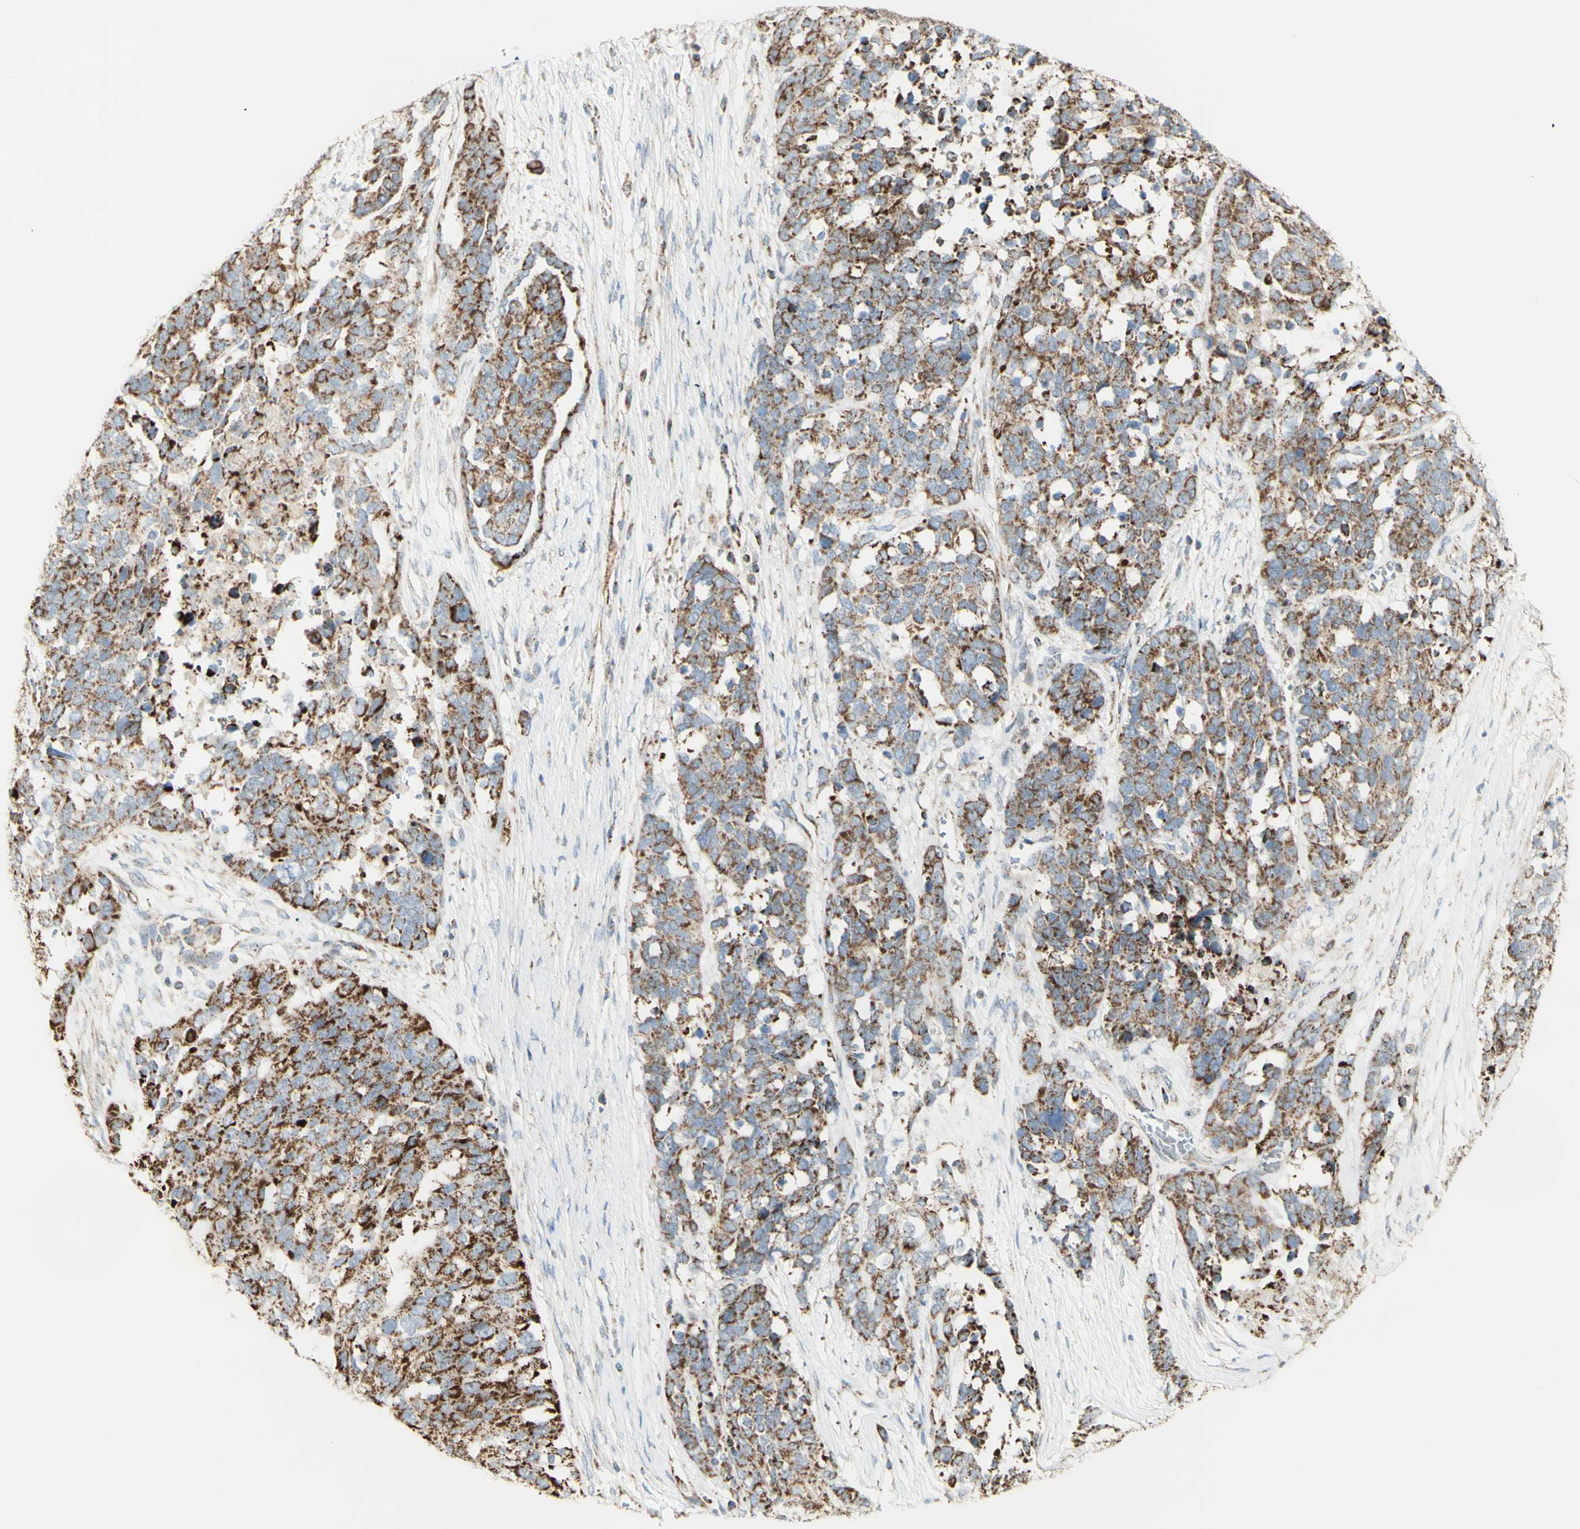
{"staining": {"intensity": "moderate", "quantity": ">75%", "location": "cytoplasmic/membranous"}, "tissue": "ovarian cancer", "cell_type": "Tumor cells", "image_type": "cancer", "snomed": [{"axis": "morphology", "description": "Cystadenocarcinoma, serous, NOS"}, {"axis": "topography", "description": "Ovary"}], "caption": "Immunohistochemistry (IHC) staining of ovarian cancer (serous cystadenocarcinoma), which exhibits medium levels of moderate cytoplasmic/membranous staining in about >75% of tumor cells indicating moderate cytoplasmic/membranous protein expression. The staining was performed using DAB (brown) for protein detection and nuclei were counterstained in hematoxylin (blue).", "gene": "LETM1", "patient": {"sex": "female", "age": 44}}